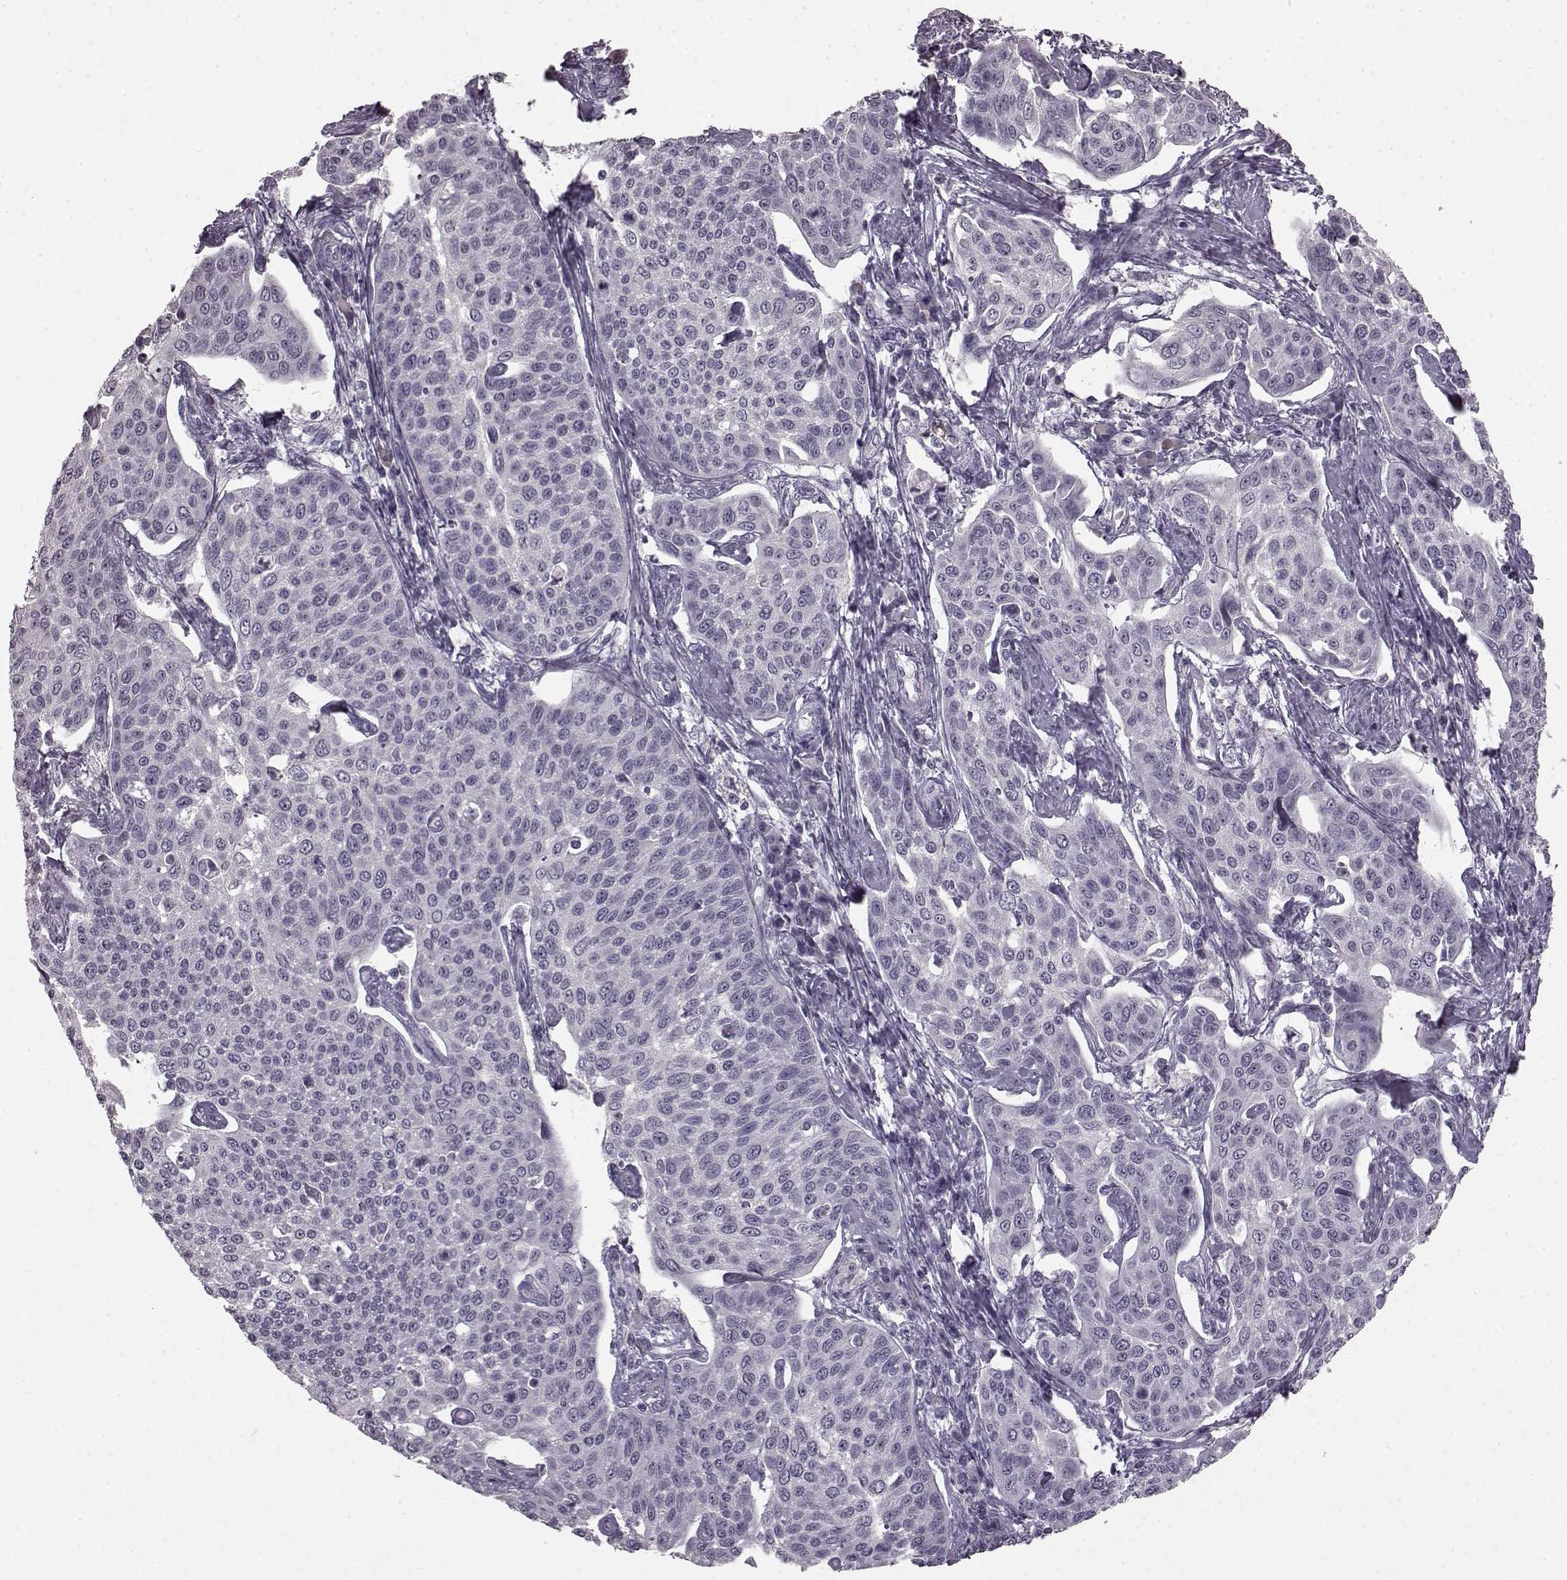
{"staining": {"intensity": "negative", "quantity": "none", "location": "none"}, "tissue": "cervical cancer", "cell_type": "Tumor cells", "image_type": "cancer", "snomed": [{"axis": "morphology", "description": "Squamous cell carcinoma, NOS"}, {"axis": "topography", "description": "Cervix"}], "caption": "There is no significant positivity in tumor cells of squamous cell carcinoma (cervical).", "gene": "LHB", "patient": {"sex": "female", "age": 34}}